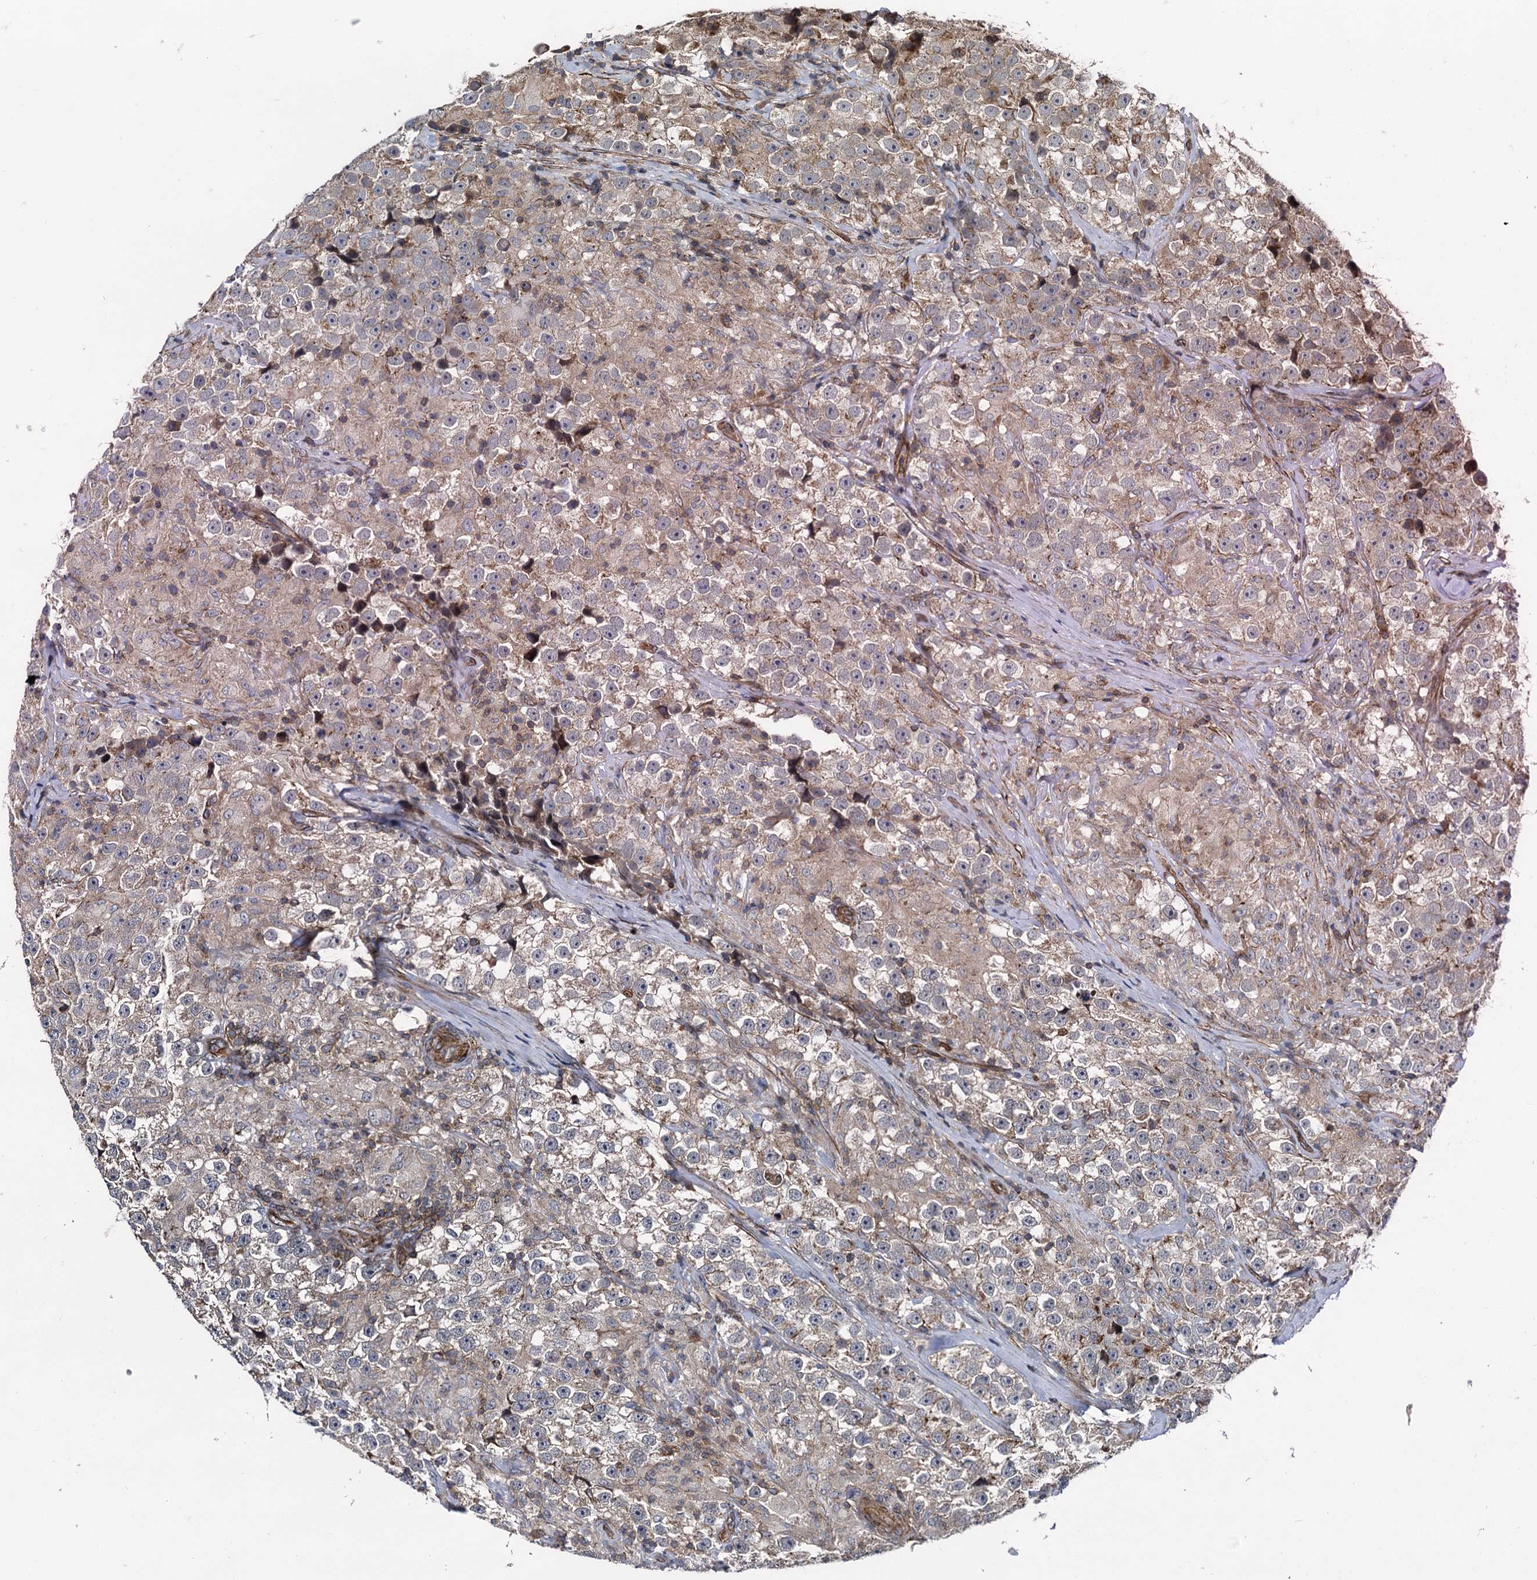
{"staining": {"intensity": "weak", "quantity": ">75%", "location": "cytoplasmic/membranous"}, "tissue": "testis cancer", "cell_type": "Tumor cells", "image_type": "cancer", "snomed": [{"axis": "morphology", "description": "Seminoma, NOS"}, {"axis": "topography", "description": "Testis"}], "caption": "Immunohistochemical staining of human testis cancer exhibits weak cytoplasmic/membranous protein expression in about >75% of tumor cells. (brown staining indicates protein expression, while blue staining denotes nuclei).", "gene": "SVIP", "patient": {"sex": "male", "age": 46}}